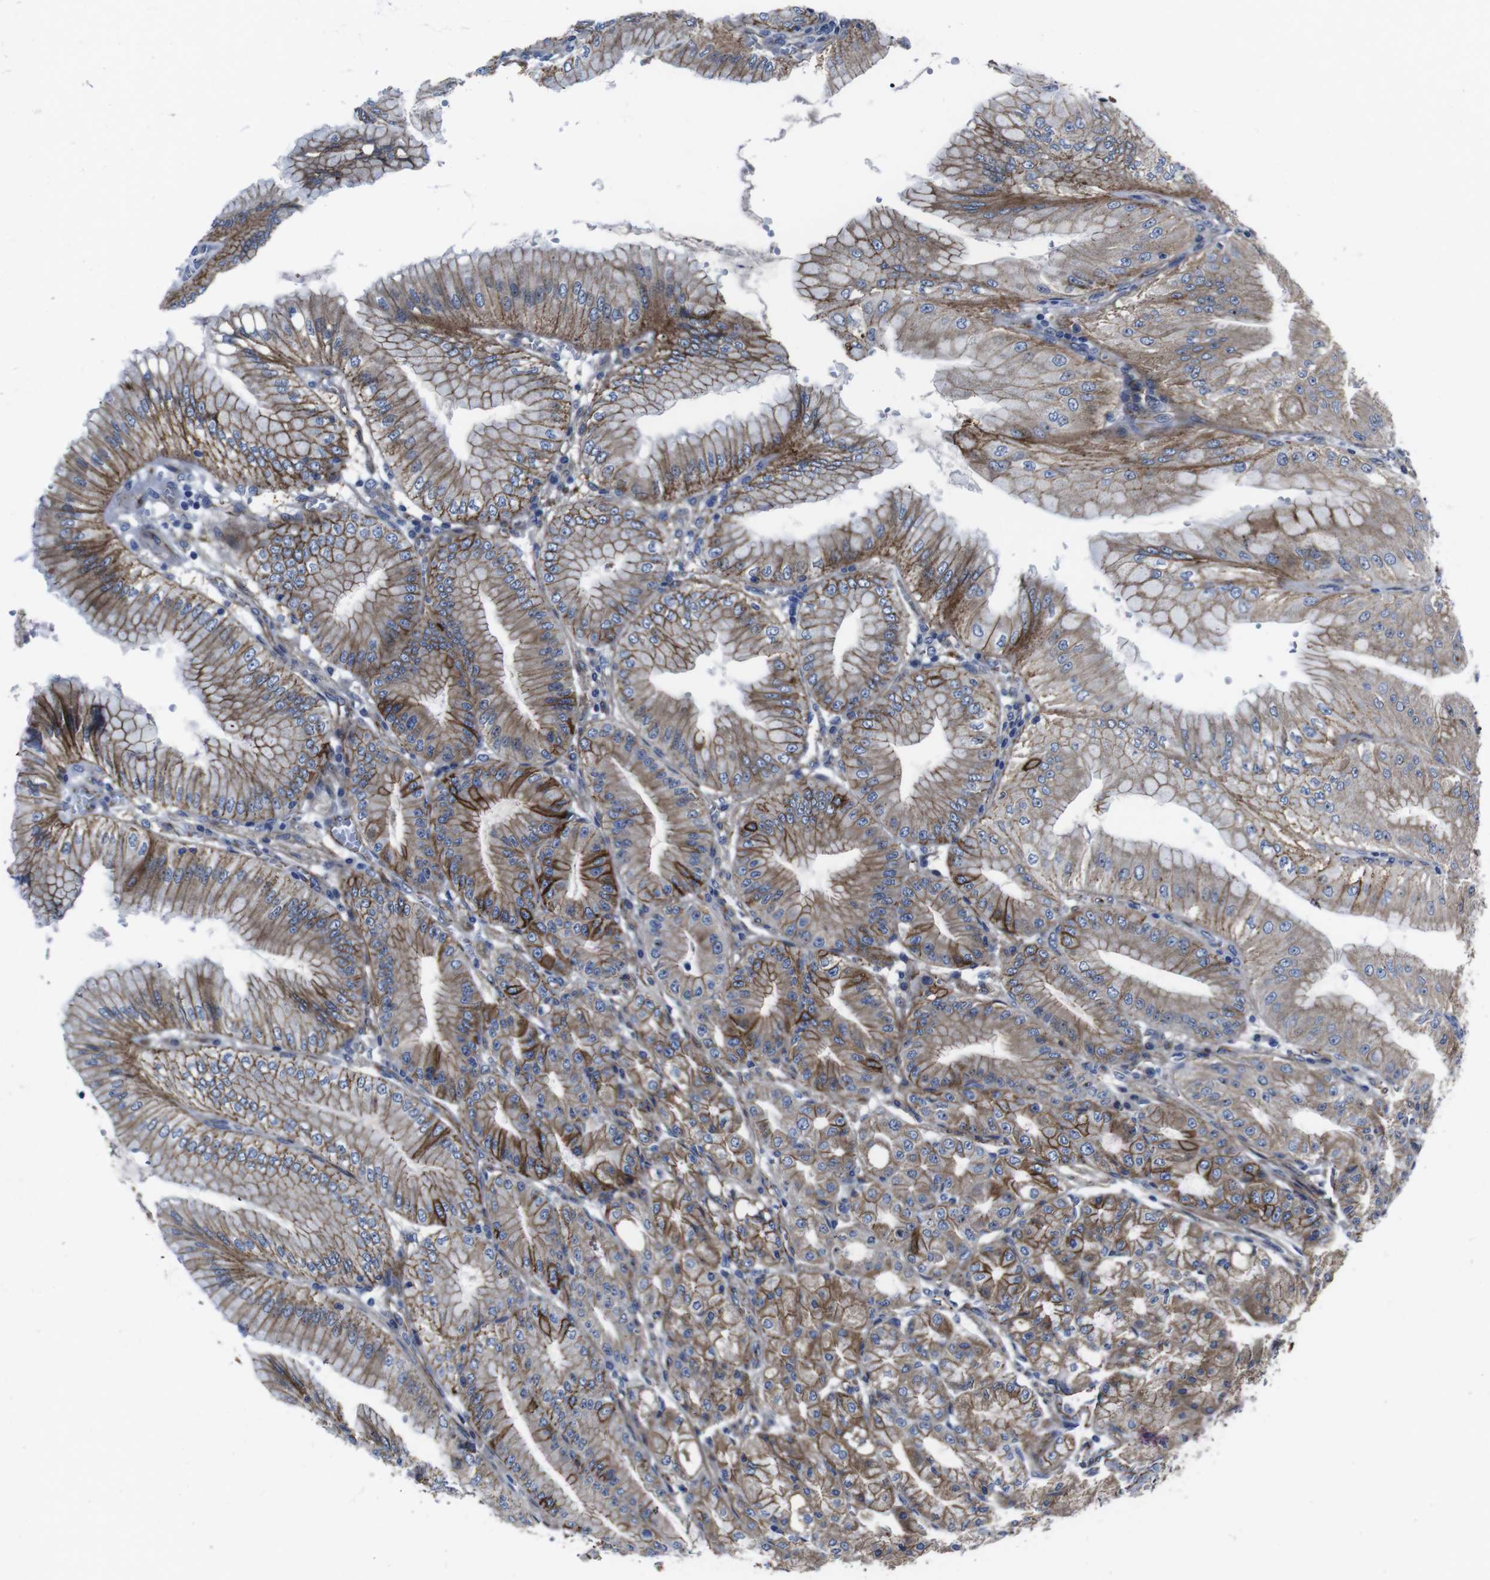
{"staining": {"intensity": "strong", "quantity": ">75%", "location": "cytoplasmic/membranous"}, "tissue": "stomach", "cell_type": "Glandular cells", "image_type": "normal", "snomed": [{"axis": "morphology", "description": "Normal tissue, NOS"}, {"axis": "topography", "description": "Stomach, lower"}], "caption": "Immunohistochemistry of normal stomach exhibits high levels of strong cytoplasmic/membranous positivity in about >75% of glandular cells. The protein of interest is shown in brown color, while the nuclei are stained blue.", "gene": "NUMB", "patient": {"sex": "male", "age": 71}}